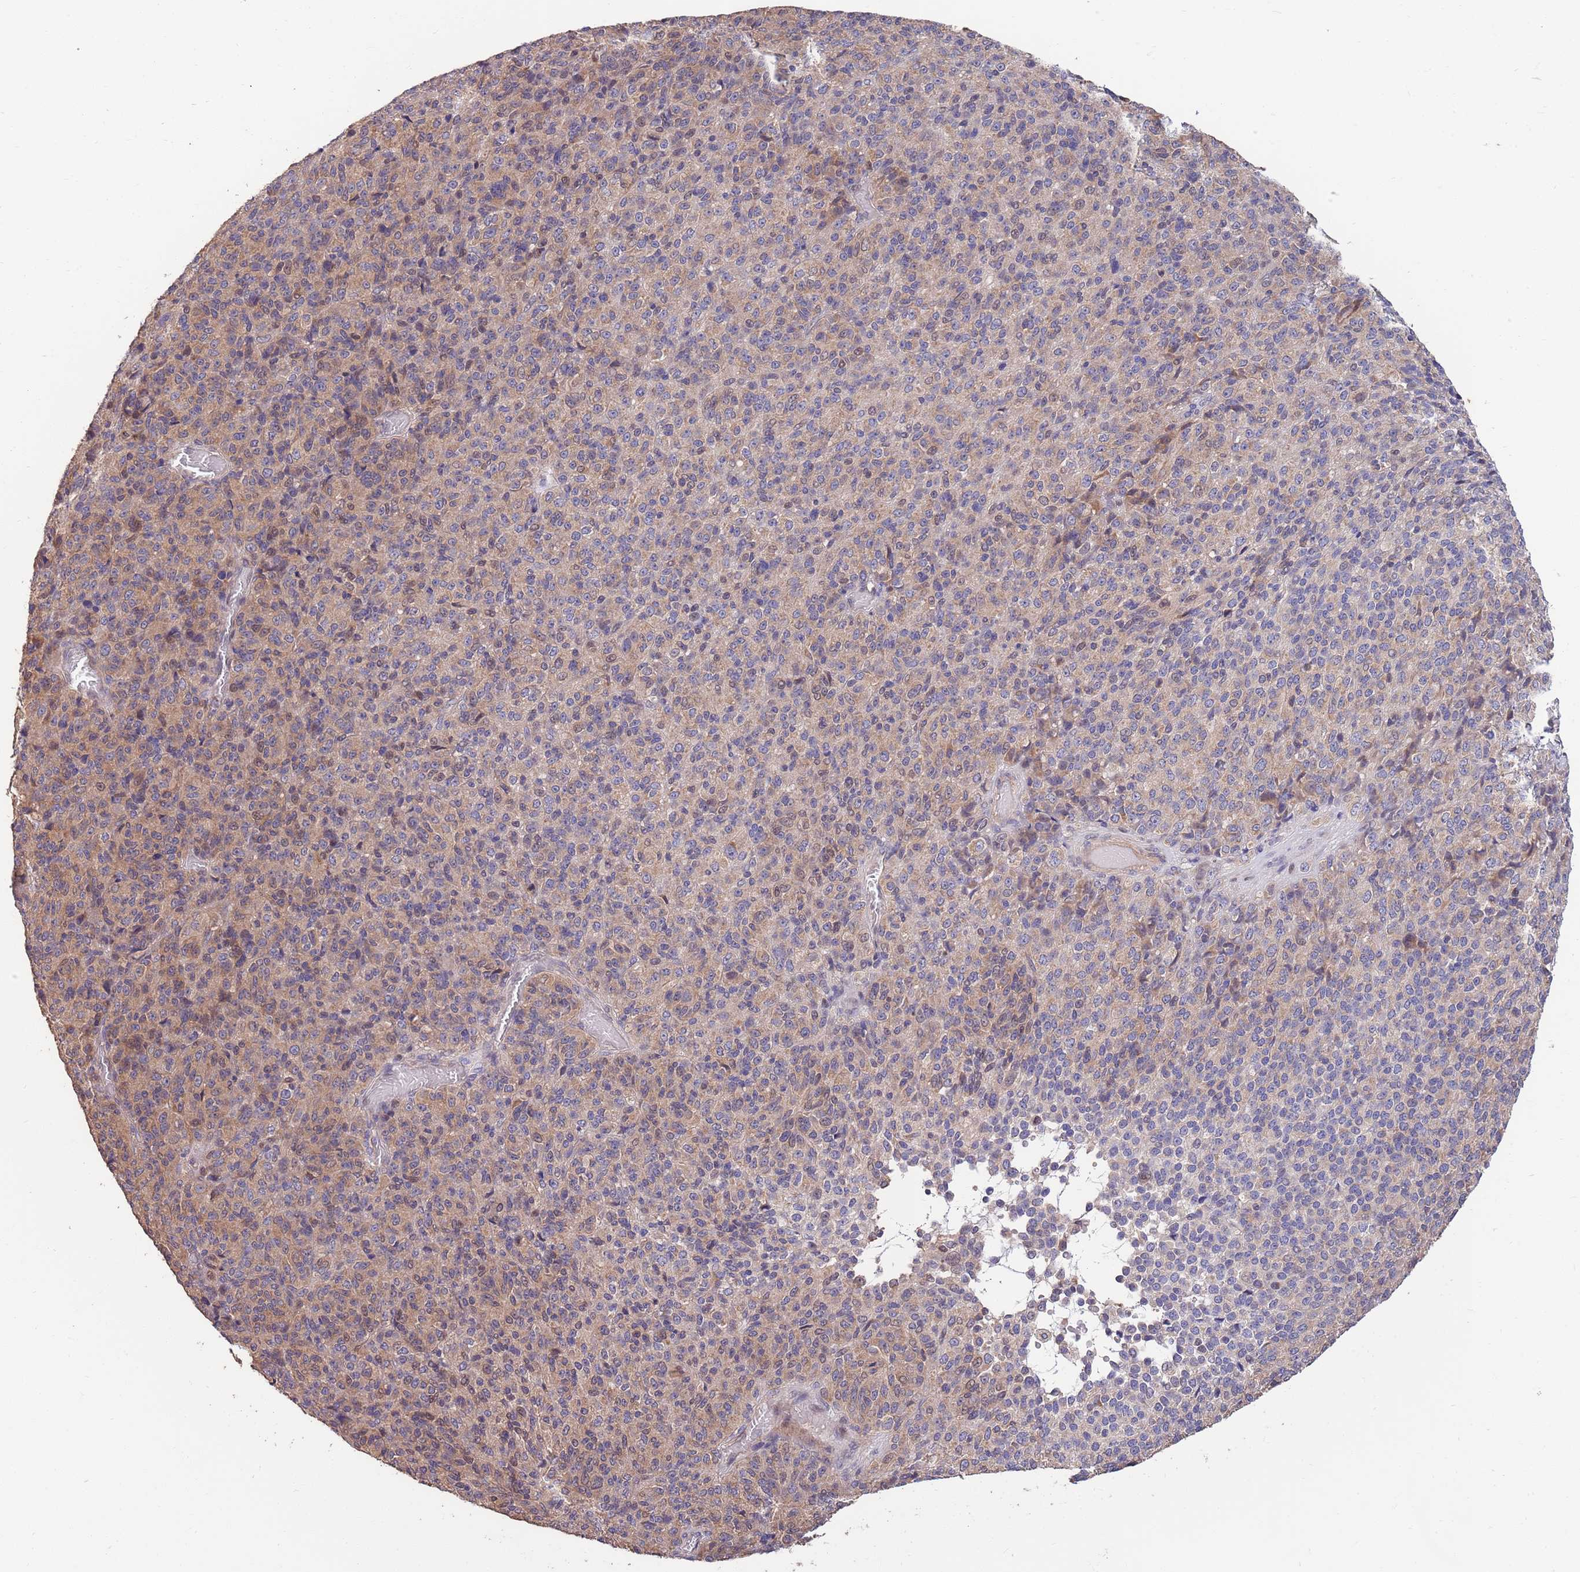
{"staining": {"intensity": "moderate", "quantity": ">75%", "location": "cytoplasmic/membranous"}, "tissue": "melanoma", "cell_type": "Tumor cells", "image_type": "cancer", "snomed": [{"axis": "morphology", "description": "Malignant melanoma, Metastatic site"}, {"axis": "topography", "description": "Brain"}], "caption": "Protein staining by immunohistochemistry (IHC) exhibits moderate cytoplasmic/membranous positivity in approximately >75% of tumor cells in malignant melanoma (metastatic site). The staining was performed using DAB (3,3'-diaminobenzidine) to visualize the protein expression in brown, while the nuclei were stained in blue with hematoxylin (Magnification: 20x).", "gene": "MARVELD2", "patient": {"sex": "female", "age": 56}}